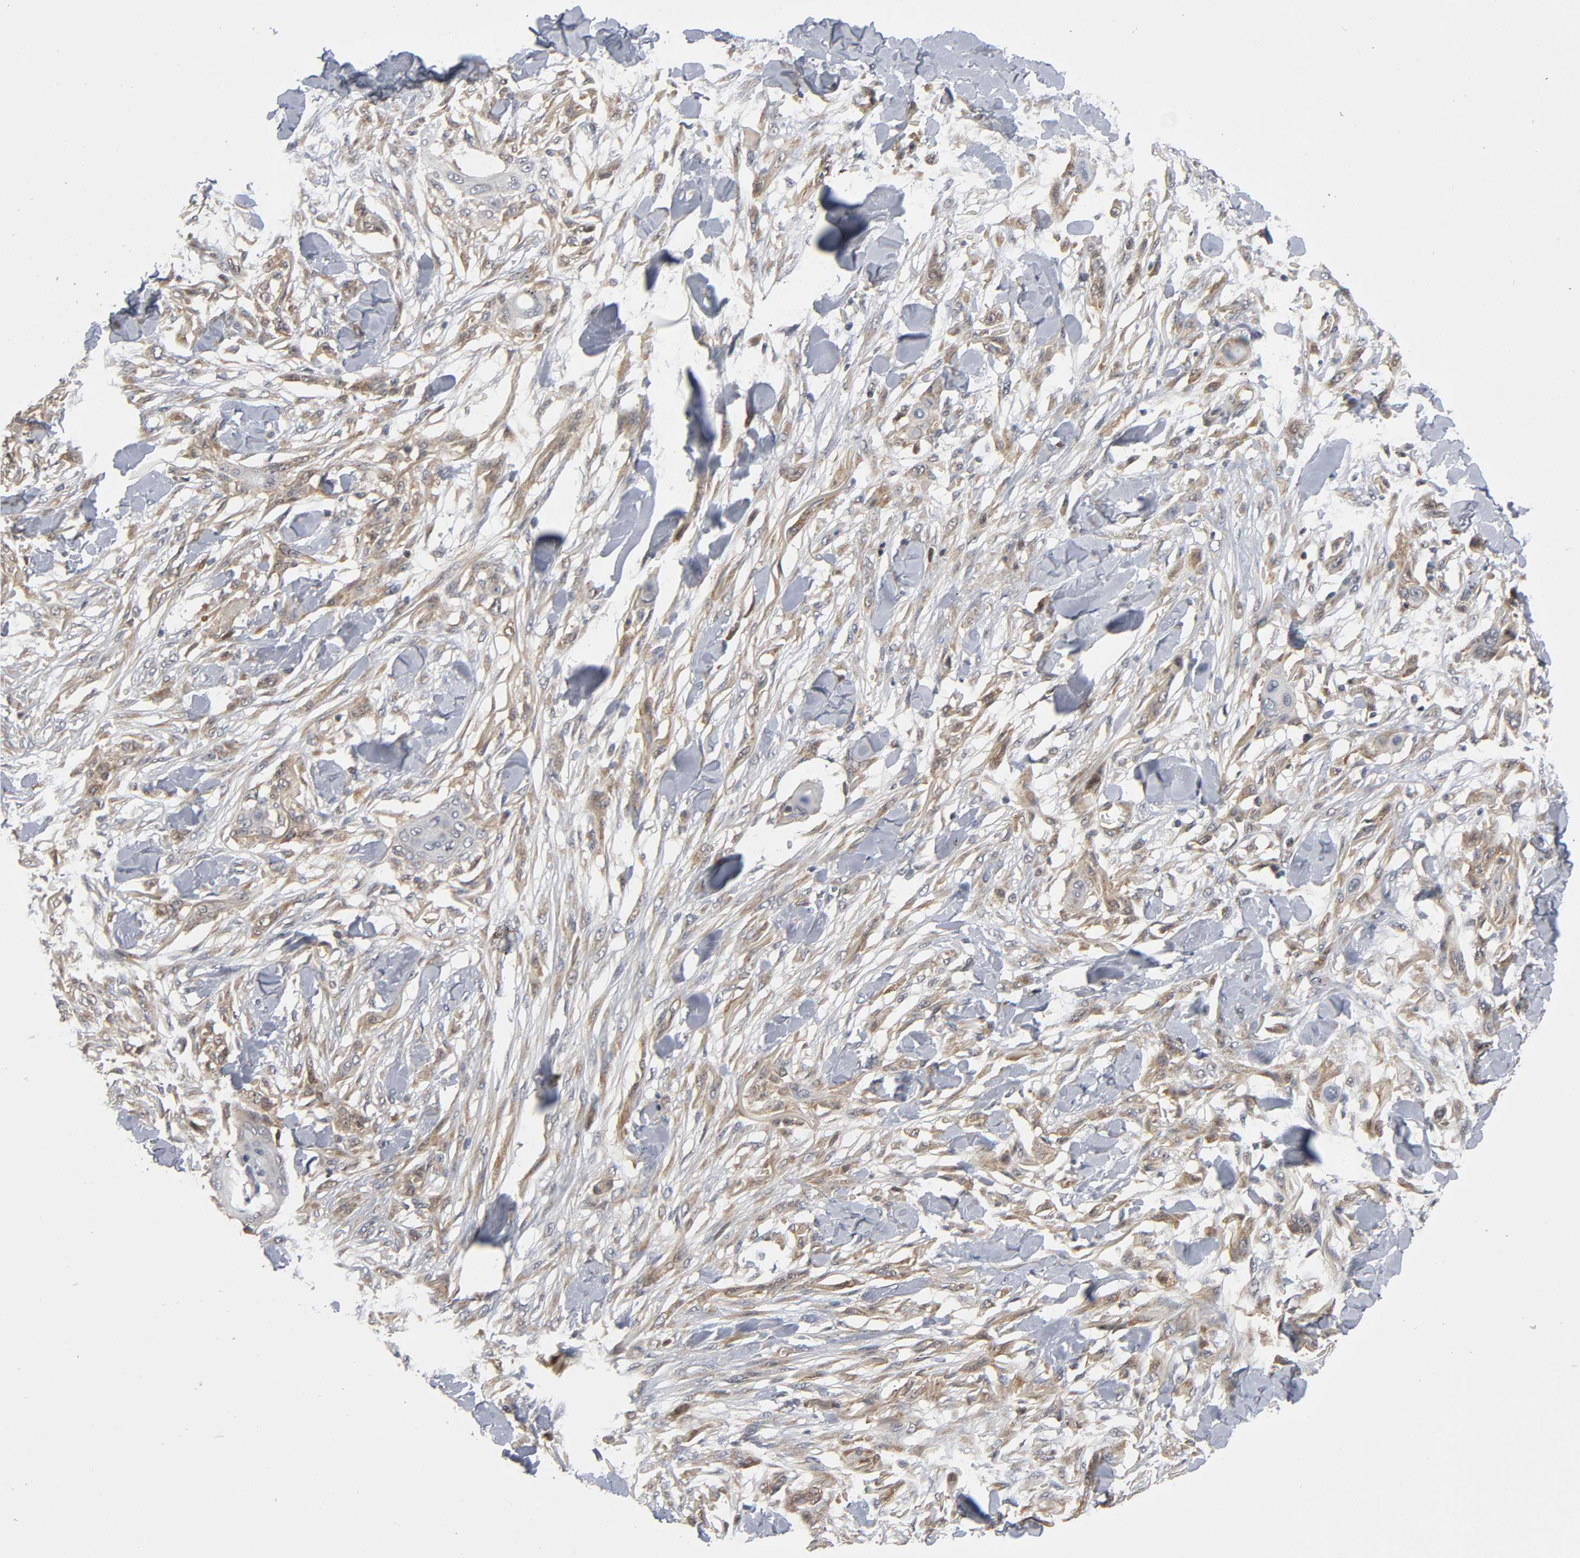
{"staining": {"intensity": "moderate", "quantity": ">75%", "location": "cytoplasmic/membranous"}, "tissue": "skin cancer", "cell_type": "Tumor cells", "image_type": "cancer", "snomed": [{"axis": "morphology", "description": "Normal tissue, NOS"}, {"axis": "morphology", "description": "Squamous cell carcinoma, NOS"}, {"axis": "topography", "description": "Skin"}], "caption": "Moderate cytoplasmic/membranous protein positivity is present in approximately >75% of tumor cells in squamous cell carcinoma (skin). Ihc stains the protein of interest in brown and the nuclei are stained blue.", "gene": "MAPK8", "patient": {"sex": "female", "age": 59}}